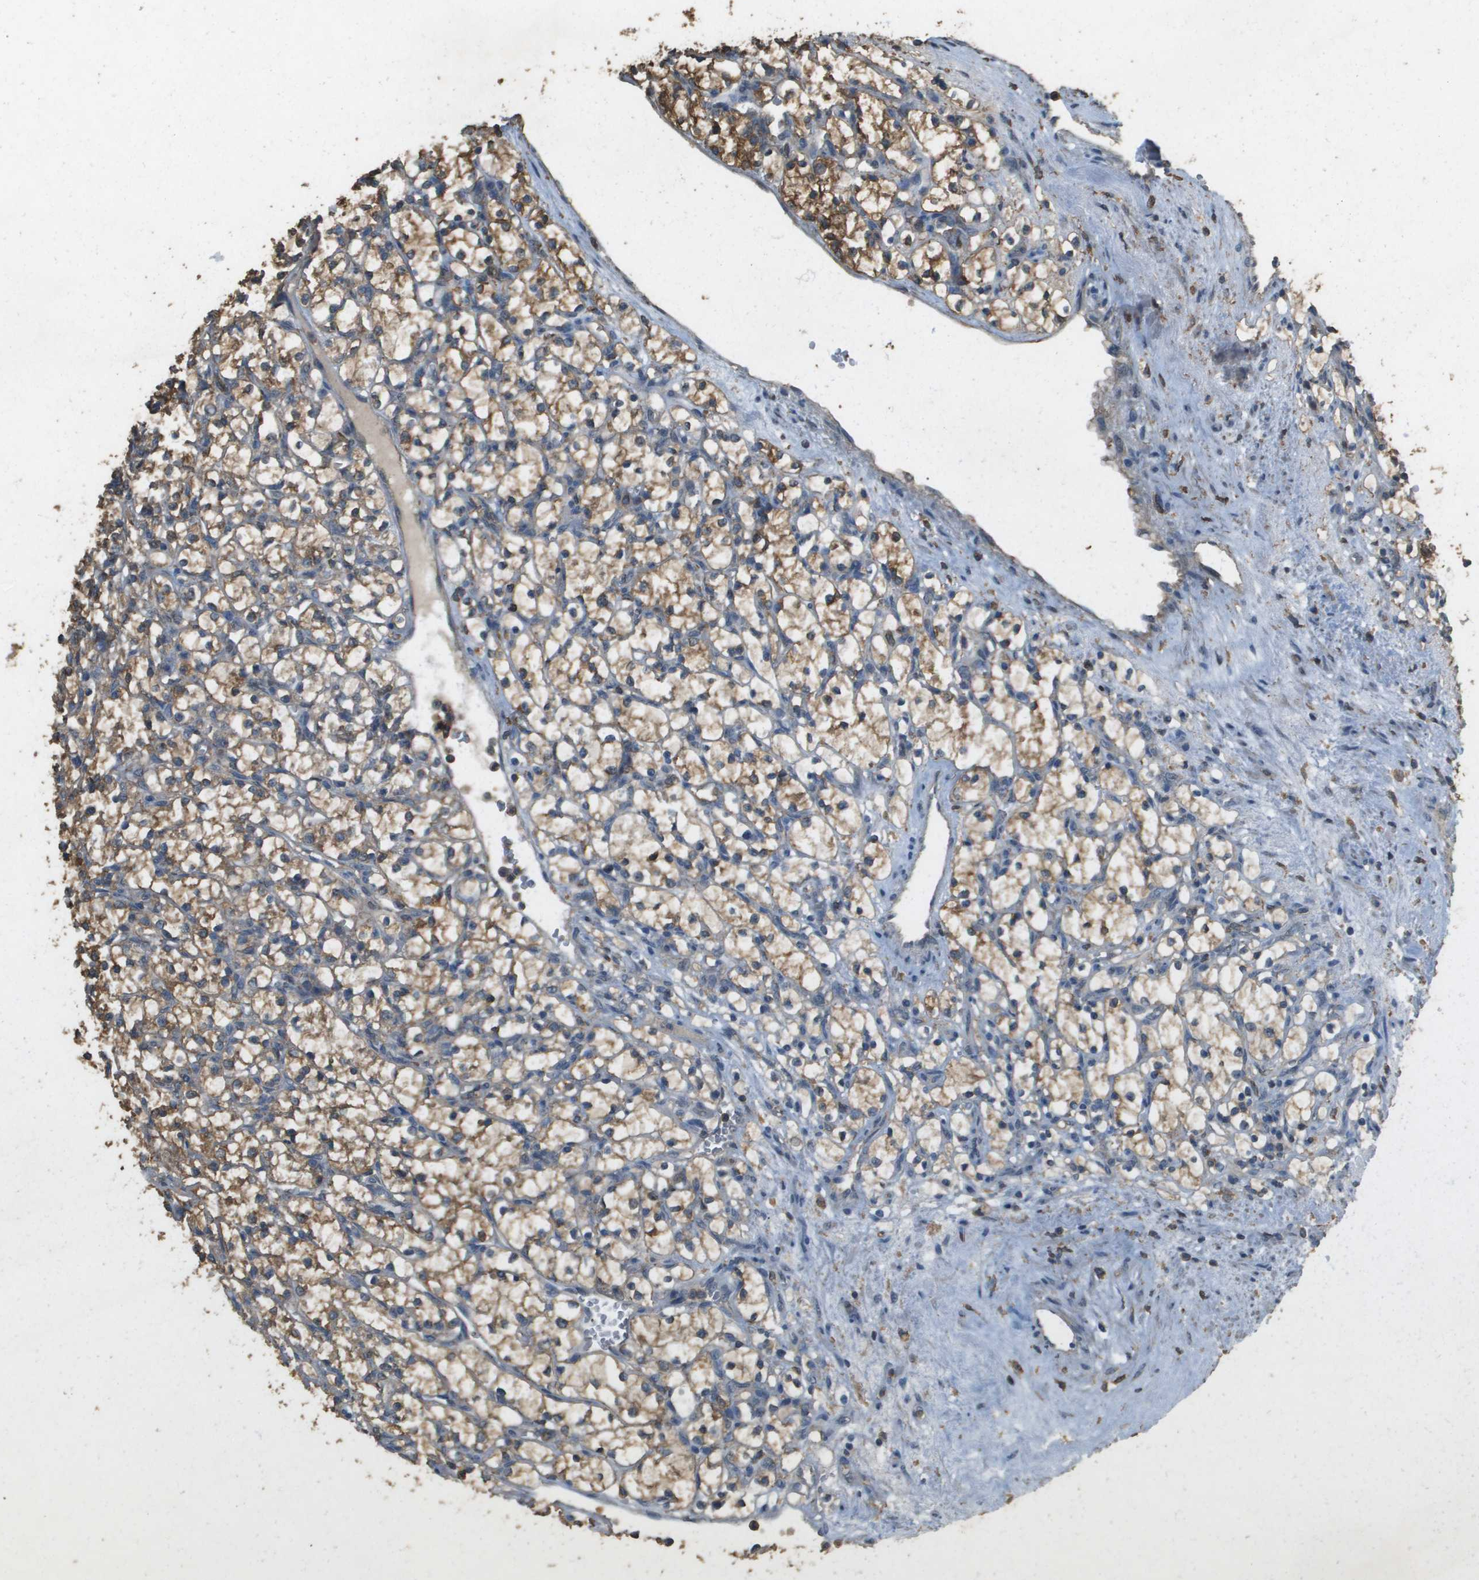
{"staining": {"intensity": "moderate", "quantity": ">75%", "location": "cytoplasmic/membranous"}, "tissue": "renal cancer", "cell_type": "Tumor cells", "image_type": "cancer", "snomed": [{"axis": "morphology", "description": "Adenocarcinoma, NOS"}, {"axis": "topography", "description": "Kidney"}], "caption": "Immunohistochemistry staining of adenocarcinoma (renal), which shows medium levels of moderate cytoplasmic/membranous positivity in about >75% of tumor cells indicating moderate cytoplasmic/membranous protein staining. The staining was performed using DAB (brown) for protein detection and nuclei were counterstained in hematoxylin (blue).", "gene": "MS4A7", "patient": {"sex": "female", "age": 69}}